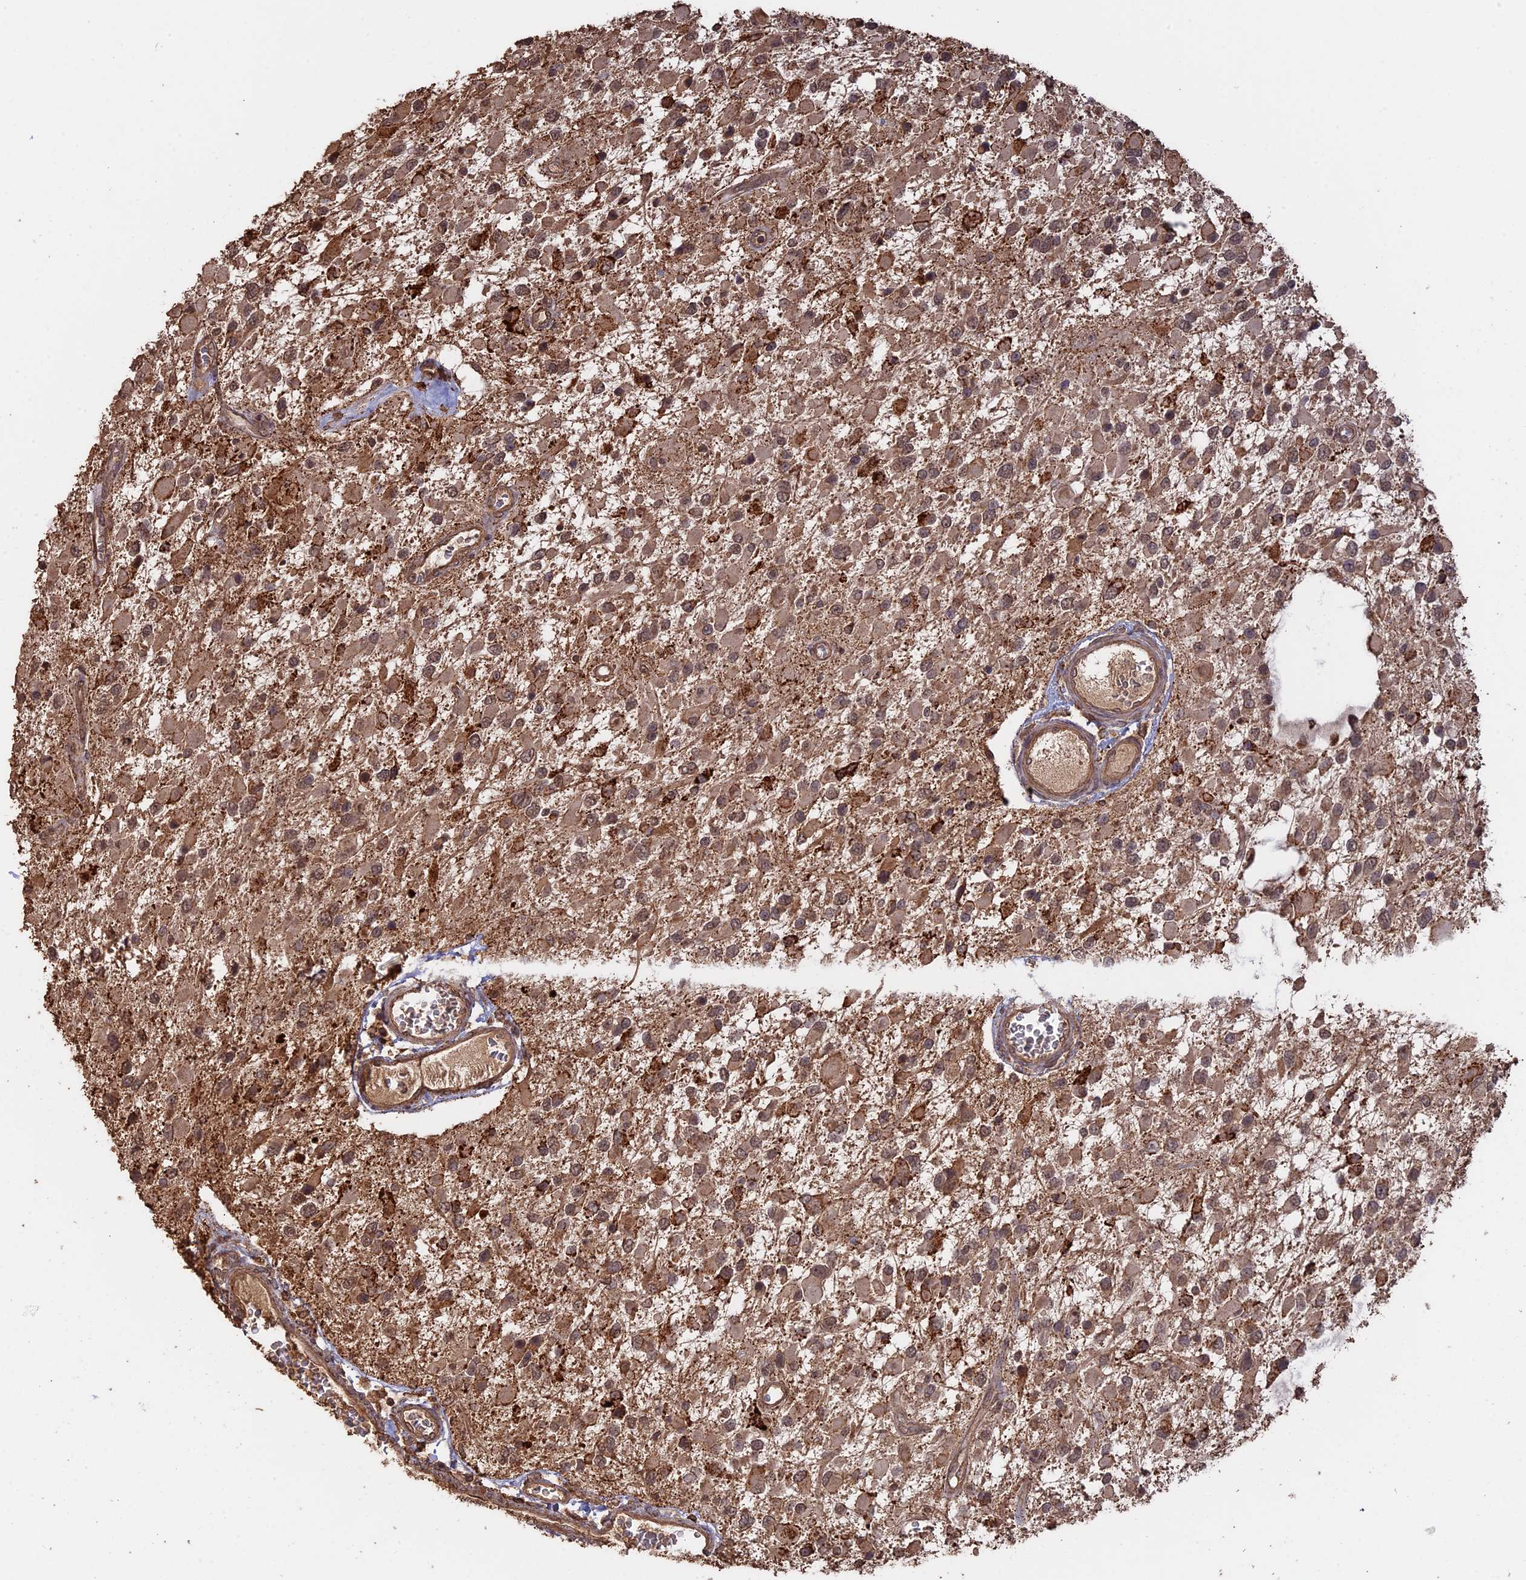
{"staining": {"intensity": "moderate", "quantity": ">75%", "location": "cytoplasmic/membranous"}, "tissue": "glioma", "cell_type": "Tumor cells", "image_type": "cancer", "snomed": [{"axis": "morphology", "description": "Glioma, malignant, High grade"}, {"axis": "topography", "description": "Brain"}], "caption": "About >75% of tumor cells in human malignant glioma (high-grade) reveal moderate cytoplasmic/membranous protein expression as visualized by brown immunohistochemical staining.", "gene": "FAM210B", "patient": {"sex": "male", "age": 53}}